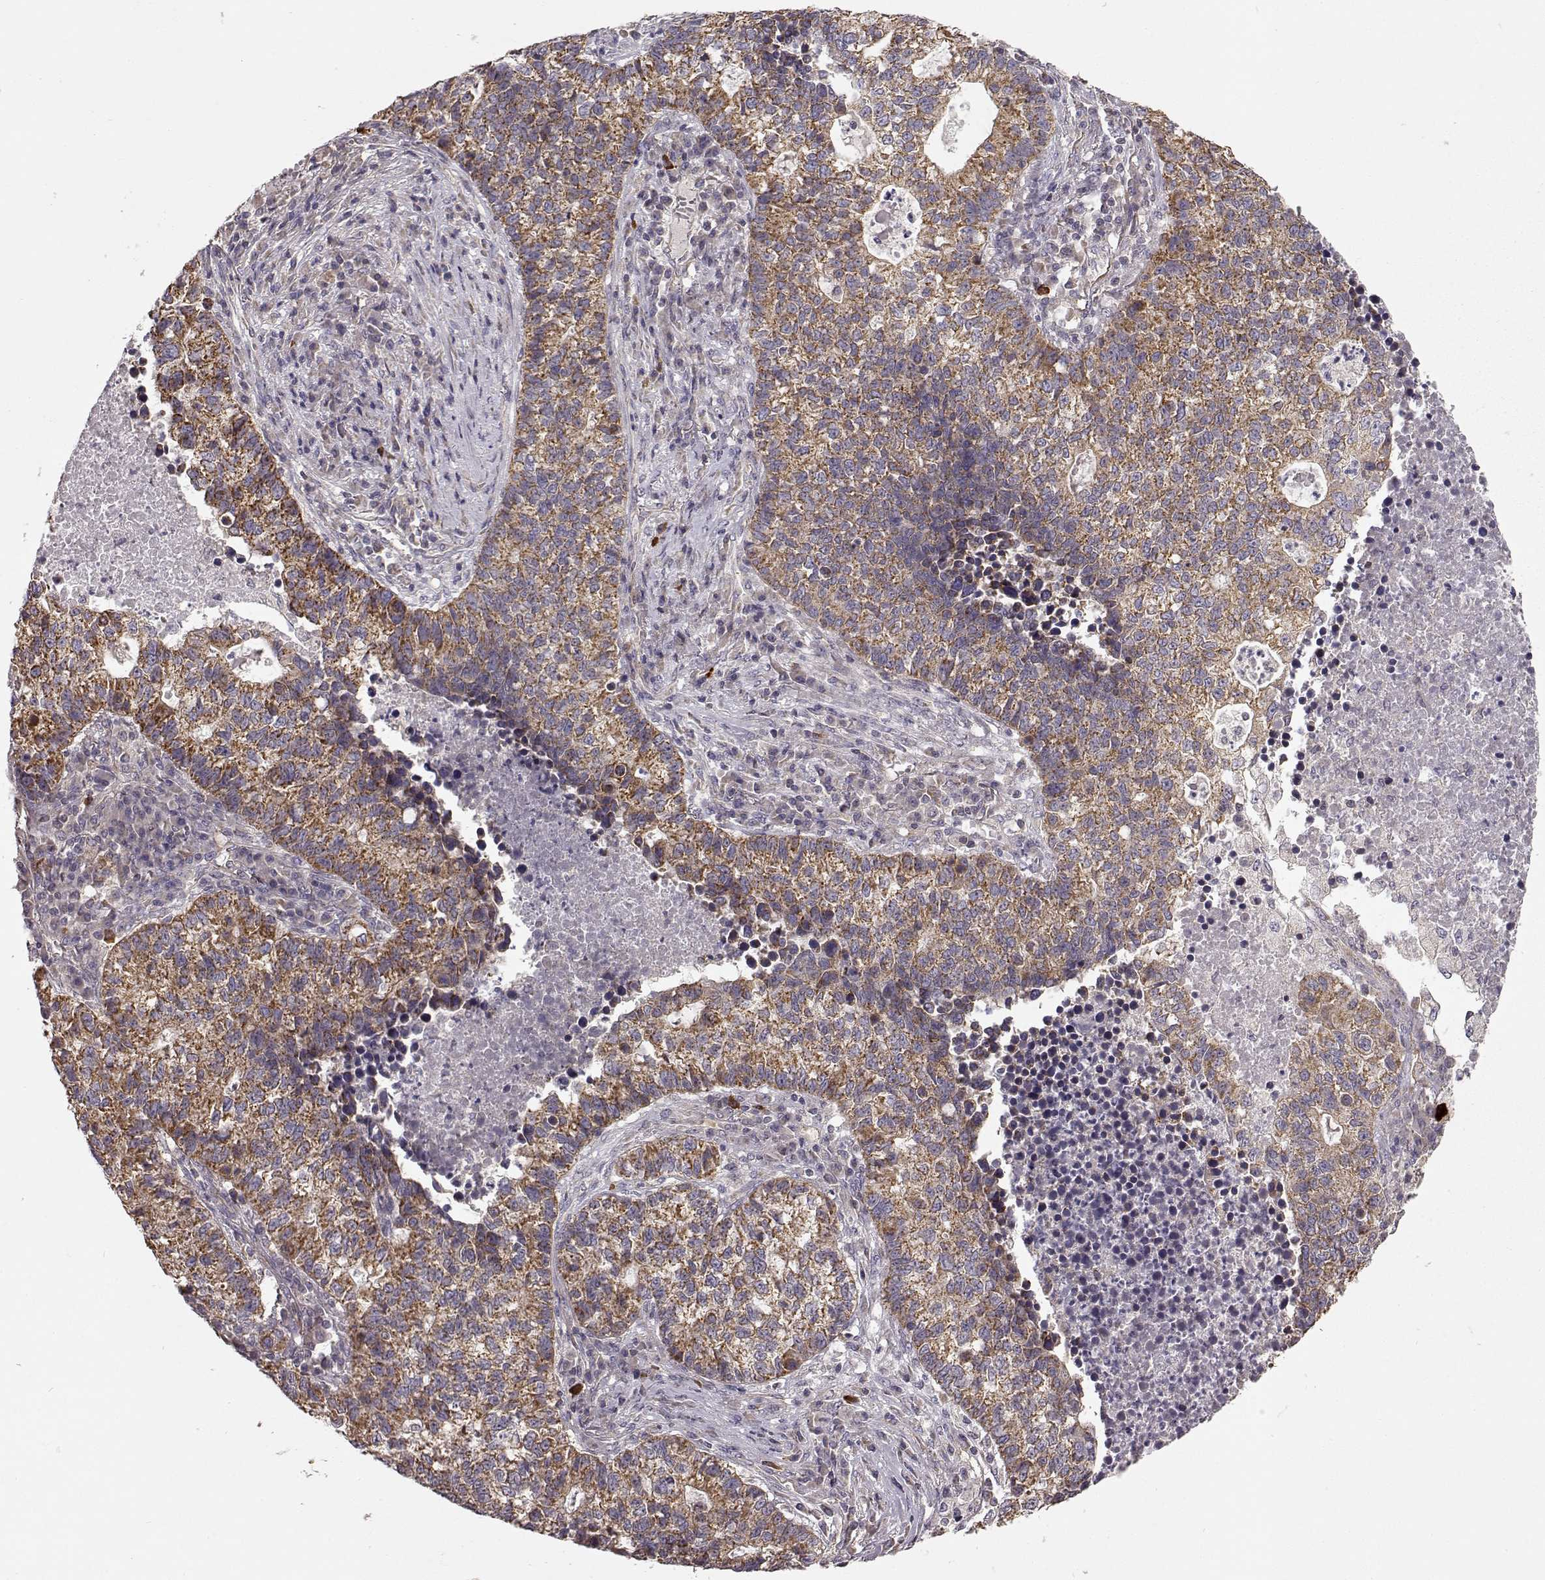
{"staining": {"intensity": "moderate", "quantity": ">75%", "location": "cytoplasmic/membranous"}, "tissue": "lung cancer", "cell_type": "Tumor cells", "image_type": "cancer", "snomed": [{"axis": "morphology", "description": "Adenocarcinoma, NOS"}, {"axis": "topography", "description": "Lung"}], "caption": "Approximately >75% of tumor cells in human lung adenocarcinoma show moderate cytoplasmic/membranous protein positivity as visualized by brown immunohistochemical staining.", "gene": "ERBB3", "patient": {"sex": "male", "age": 57}}